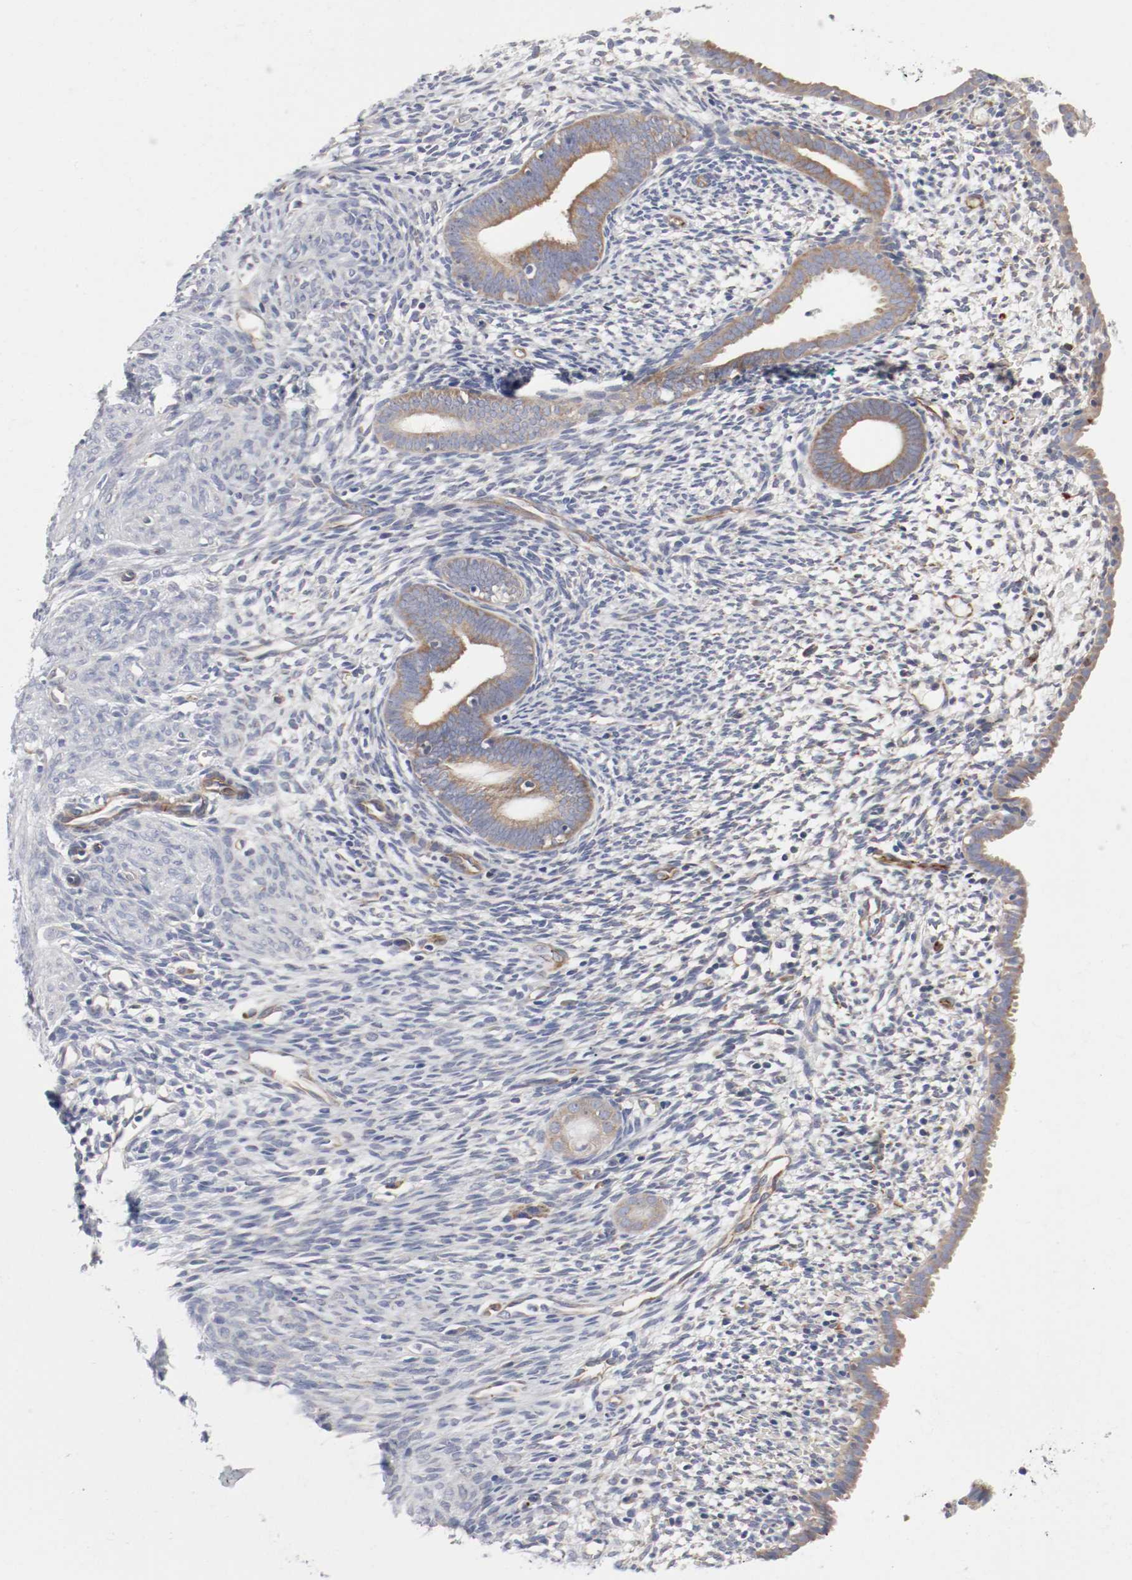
{"staining": {"intensity": "negative", "quantity": "none", "location": "none"}, "tissue": "endometrium", "cell_type": "Cells in endometrial stroma", "image_type": "normal", "snomed": [{"axis": "morphology", "description": "Normal tissue, NOS"}, {"axis": "morphology", "description": "Atrophy, NOS"}, {"axis": "topography", "description": "Uterus"}, {"axis": "topography", "description": "Endometrium"}], "caption": "Immunohistochemistry (IHC) histopathology image of benign endometrium: human endometrium stained with DAB shows no significant protein positivity in cells in endometrial stroma.", "gene": "GIT1", "patient": {"sex": "female", "age": 68}}